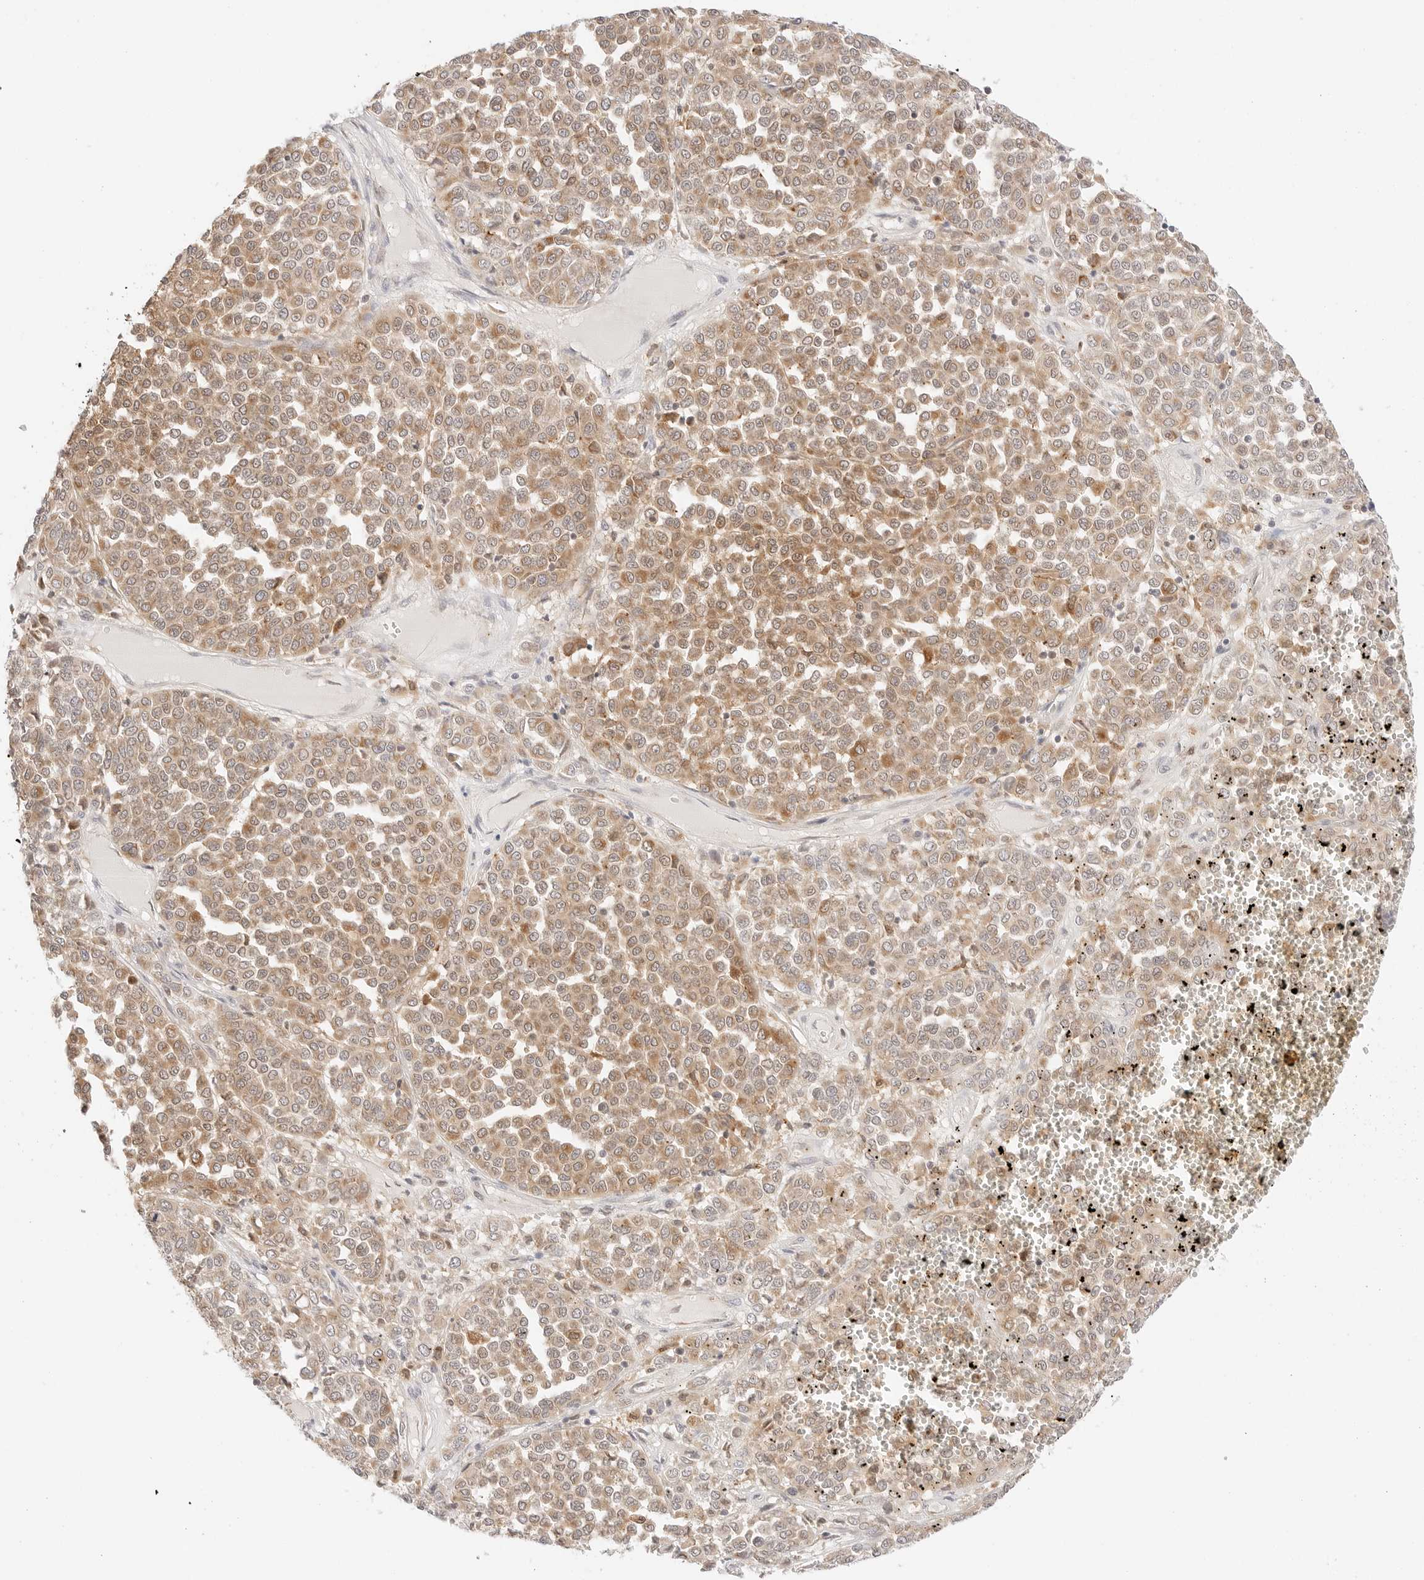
{"staining": {"intensity": "moderate", "quantity": ">75%", "location": "cytoplasmic/membranous,nuclear"}, "tissue": "melanoma", "cell_type": "Tumor cells", "image_type": "cancer", "snomed": [{"axis": "morphology", "description": "Malignant melanoma, Metastatic site"}, {"axis": "topography", "description": "Pancreas"}], "caption": "Protein expression analysis of malignant melanoma (metastatic site) exhibits moderate cytoplasmic/membranous and nuclear staining in about >75% of tumor cells.", "gene": "ERO1B", "patient": {"sex": "female", "age": 30}}